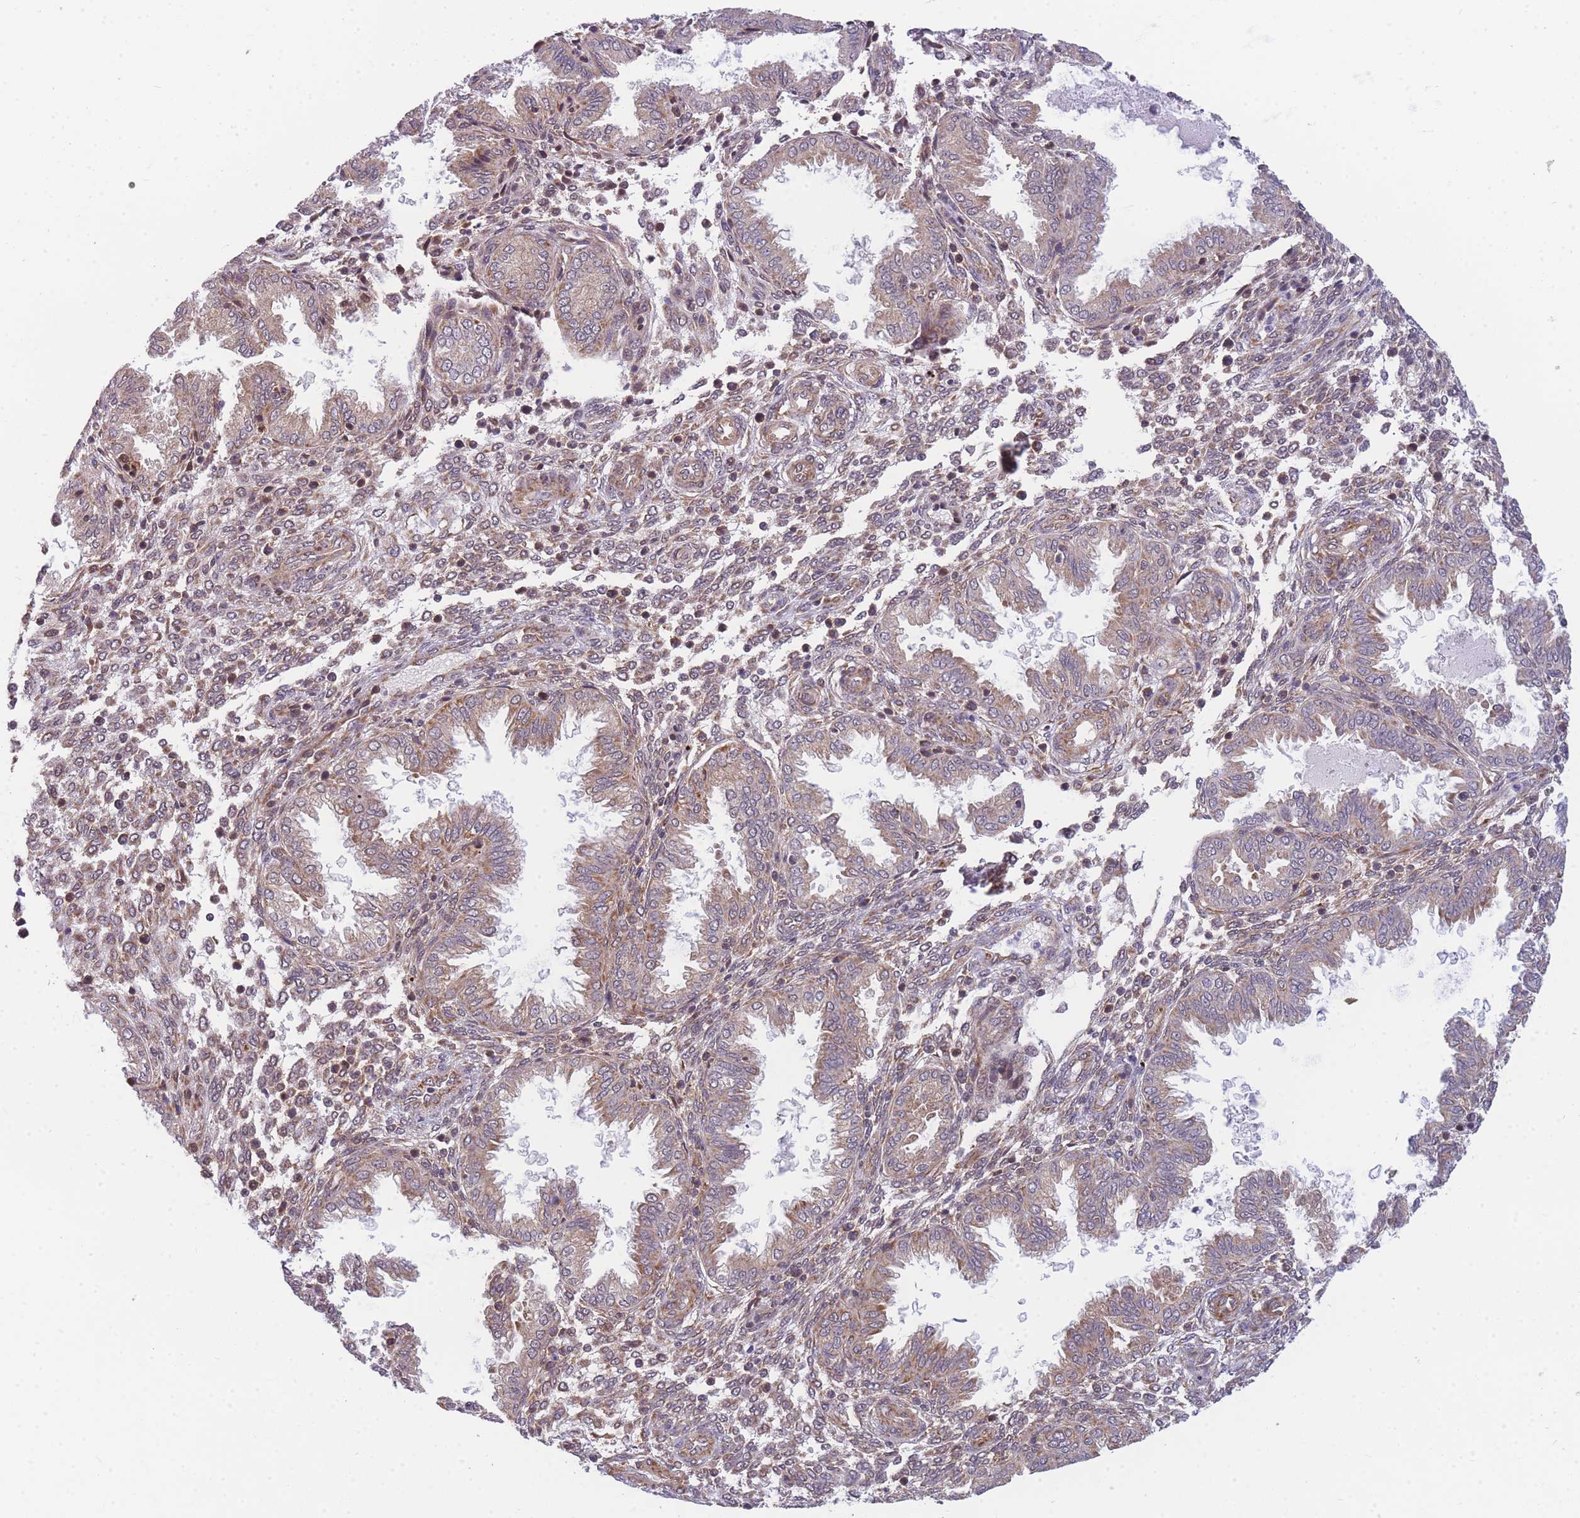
{"staining": {"intensity": "weak", "quantity": ">75%", "location": "cytoplasmic/membranous"}, "tissue": "endometrium", "cell_type": "Cells in endometrial stroma", "image_type": "normal", "snomed": [{"axis": "morphology", "description": "Normal tissue, NOS"}, {"axis": "topography", "description": "Endometrium"}], "caption": "A histopathology image of human endometrium stained for a protein shows weak cytoplasmic/membranous brown staining in cells in endometrial stroma.", "gene": "ENSG00000276345", "patient": {"sex": "female", "age": 33}}